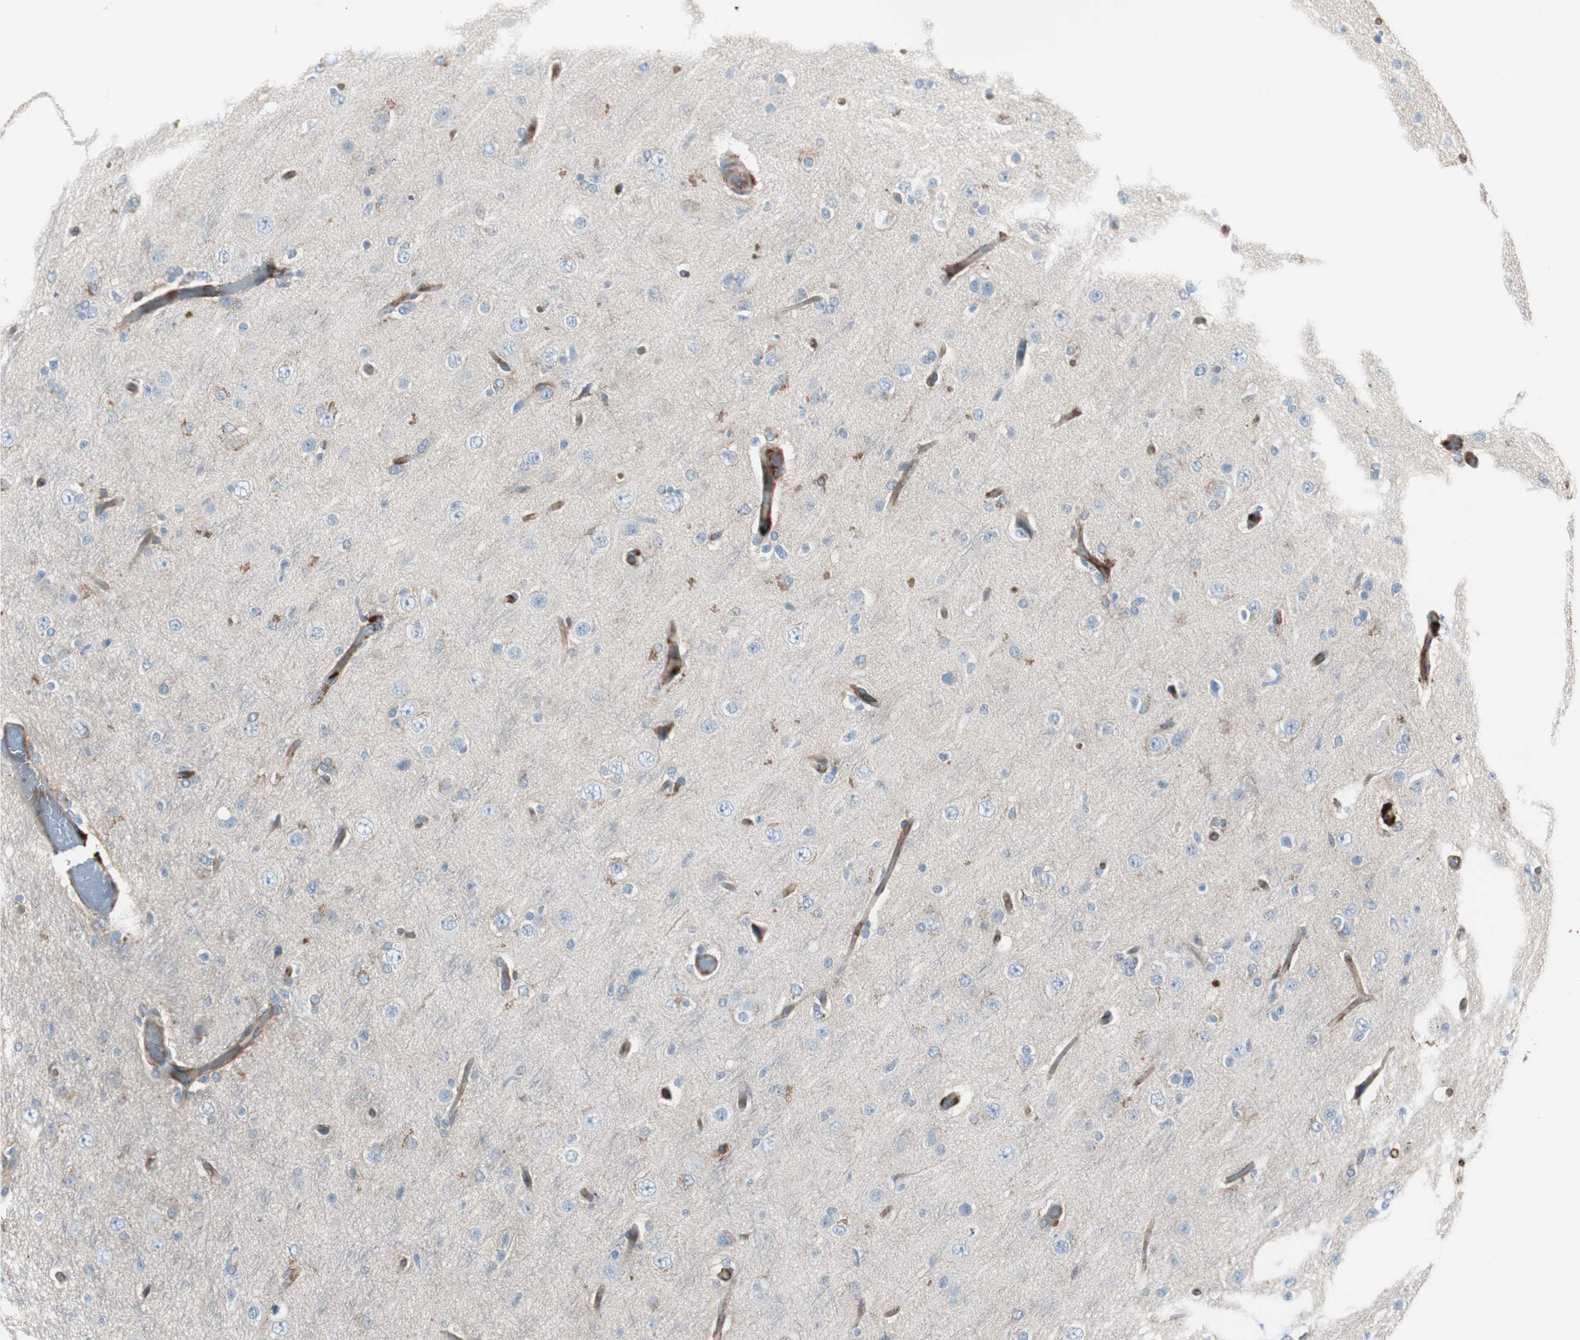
{"staining": {"intensity": "moderate", "quantity": "<25%", "location": "cytoplasmic/membranous"}, "tissue": "glioma", "cell_type": "Tumor cells", "image_type": "cancer", "snomed": [{"axis": "morphology", "description": "Glioma, malignant, High grade"}, {"axis": "topography", "description": "Brain"}], "caption": "Glioma stained with DAB (3,3'-diaminobenzidine) immunohistochemistry (IHC) shows low levels of moderate cytoplasmic/membranous staining in about <25% of tumor cells.", "gene": "B2M", "patient": {"sex": "male", "age": 33}}